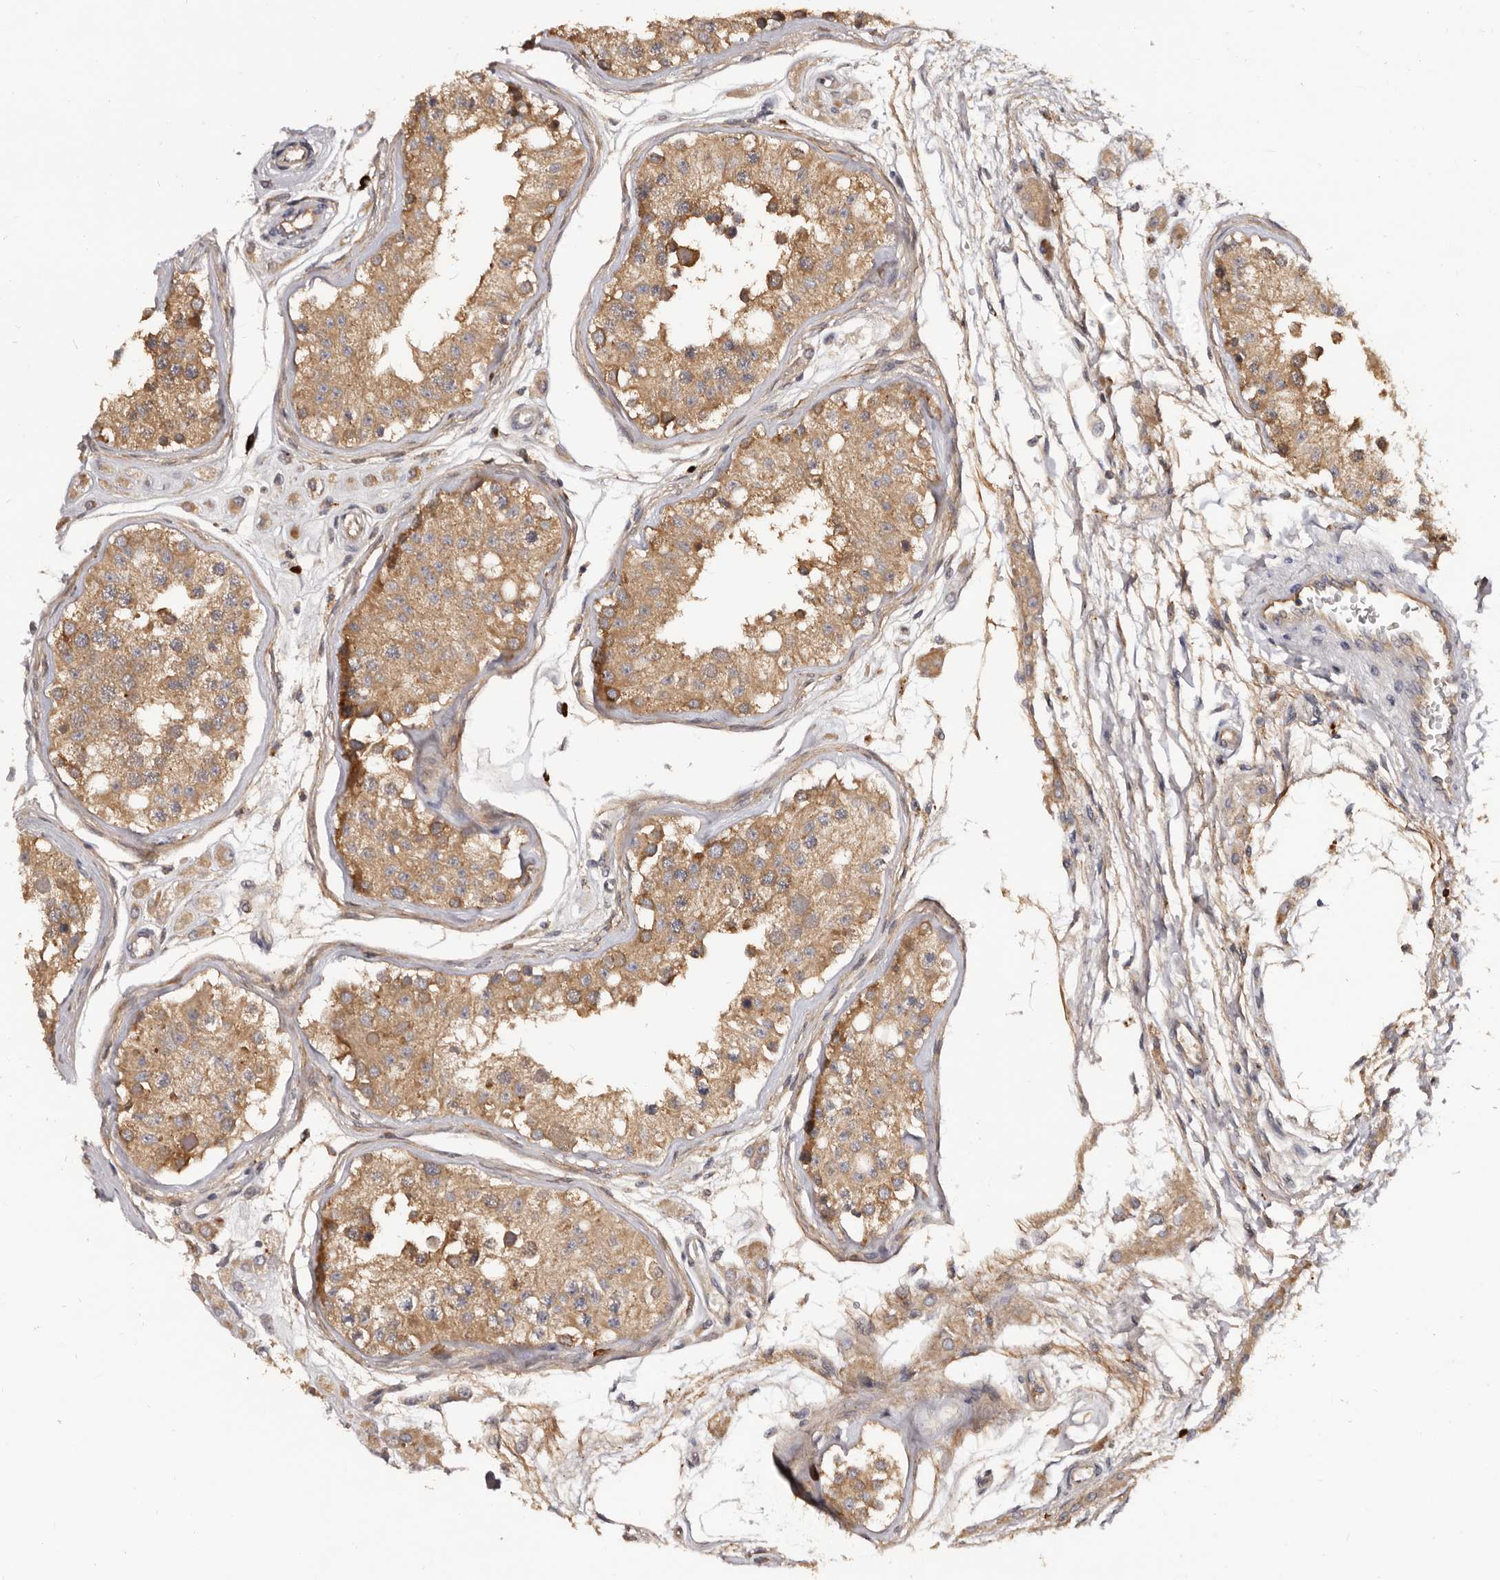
{"staining": {"intensity": "moderate", "quantity": ">75%", "location": "cytoplasmic/membranous"}, "tissue": "testis", "cell_type": "Cells in seminiferous ducts", "image_type": "normal", "snomed": [{"axis": "morphology", "description": "Normal tissue, NOS"}, {"axis": "morphology", "description": "Adenocarcinoma, metastatic, NOS"}, {"axis": "topography", "description": "Testis"}], "caption": "IHC (DAB (3,3'-diaminobenzidine)) staining of normal human testis exhibits moderate cytoplasmic/membranous protein positivity in approximately >75% of cells in seminiferous ducts. The protein of interest is shown in brown color, while the nuclei are stained blue.", "gene": "ADAMTS20", "patient": {"sex": "male", "age": 26}}